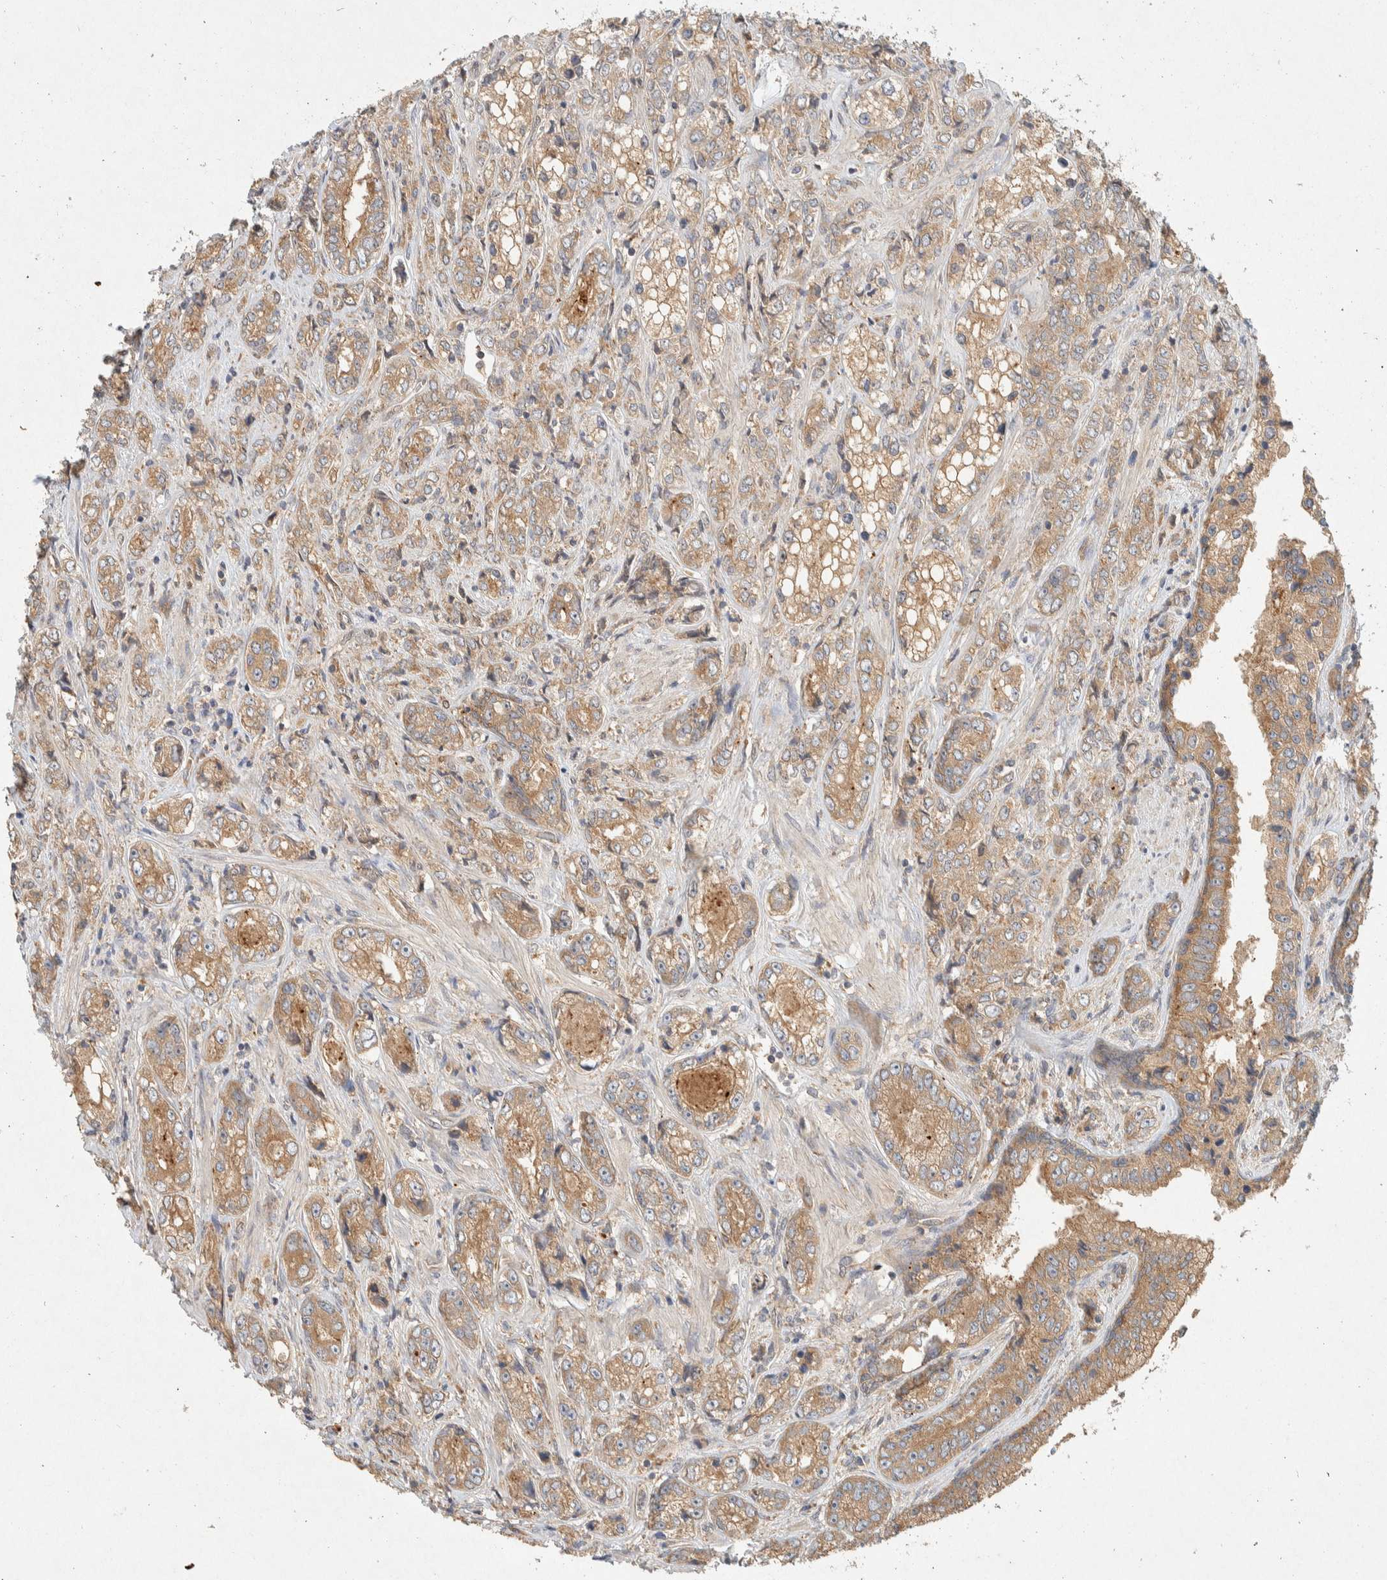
{"staining": {"intensity": "moderate", "quantity": ">75%", "location": "cytoplasmic/membranous"}, "tissue": "prostate cancer", "cell_type": "Tumor cells", "image_type": "cancer", "snomed": [{"axis": "morphology", "description": "Adenocarcinoma, High grade"}, {"axis": "topography", "description": "Prostate"}], "caption": "Immunohistochemistry (IHC) histopathology image of human prostate cancer (high-grade adenocarcinoma) stained for a protein (brown), which shows medium levels of moderate cytoplasmic/membranous expression in about >75% of tumor cells.", "gene": "PXK", "patient": {"sex": "male", "age": 61}}